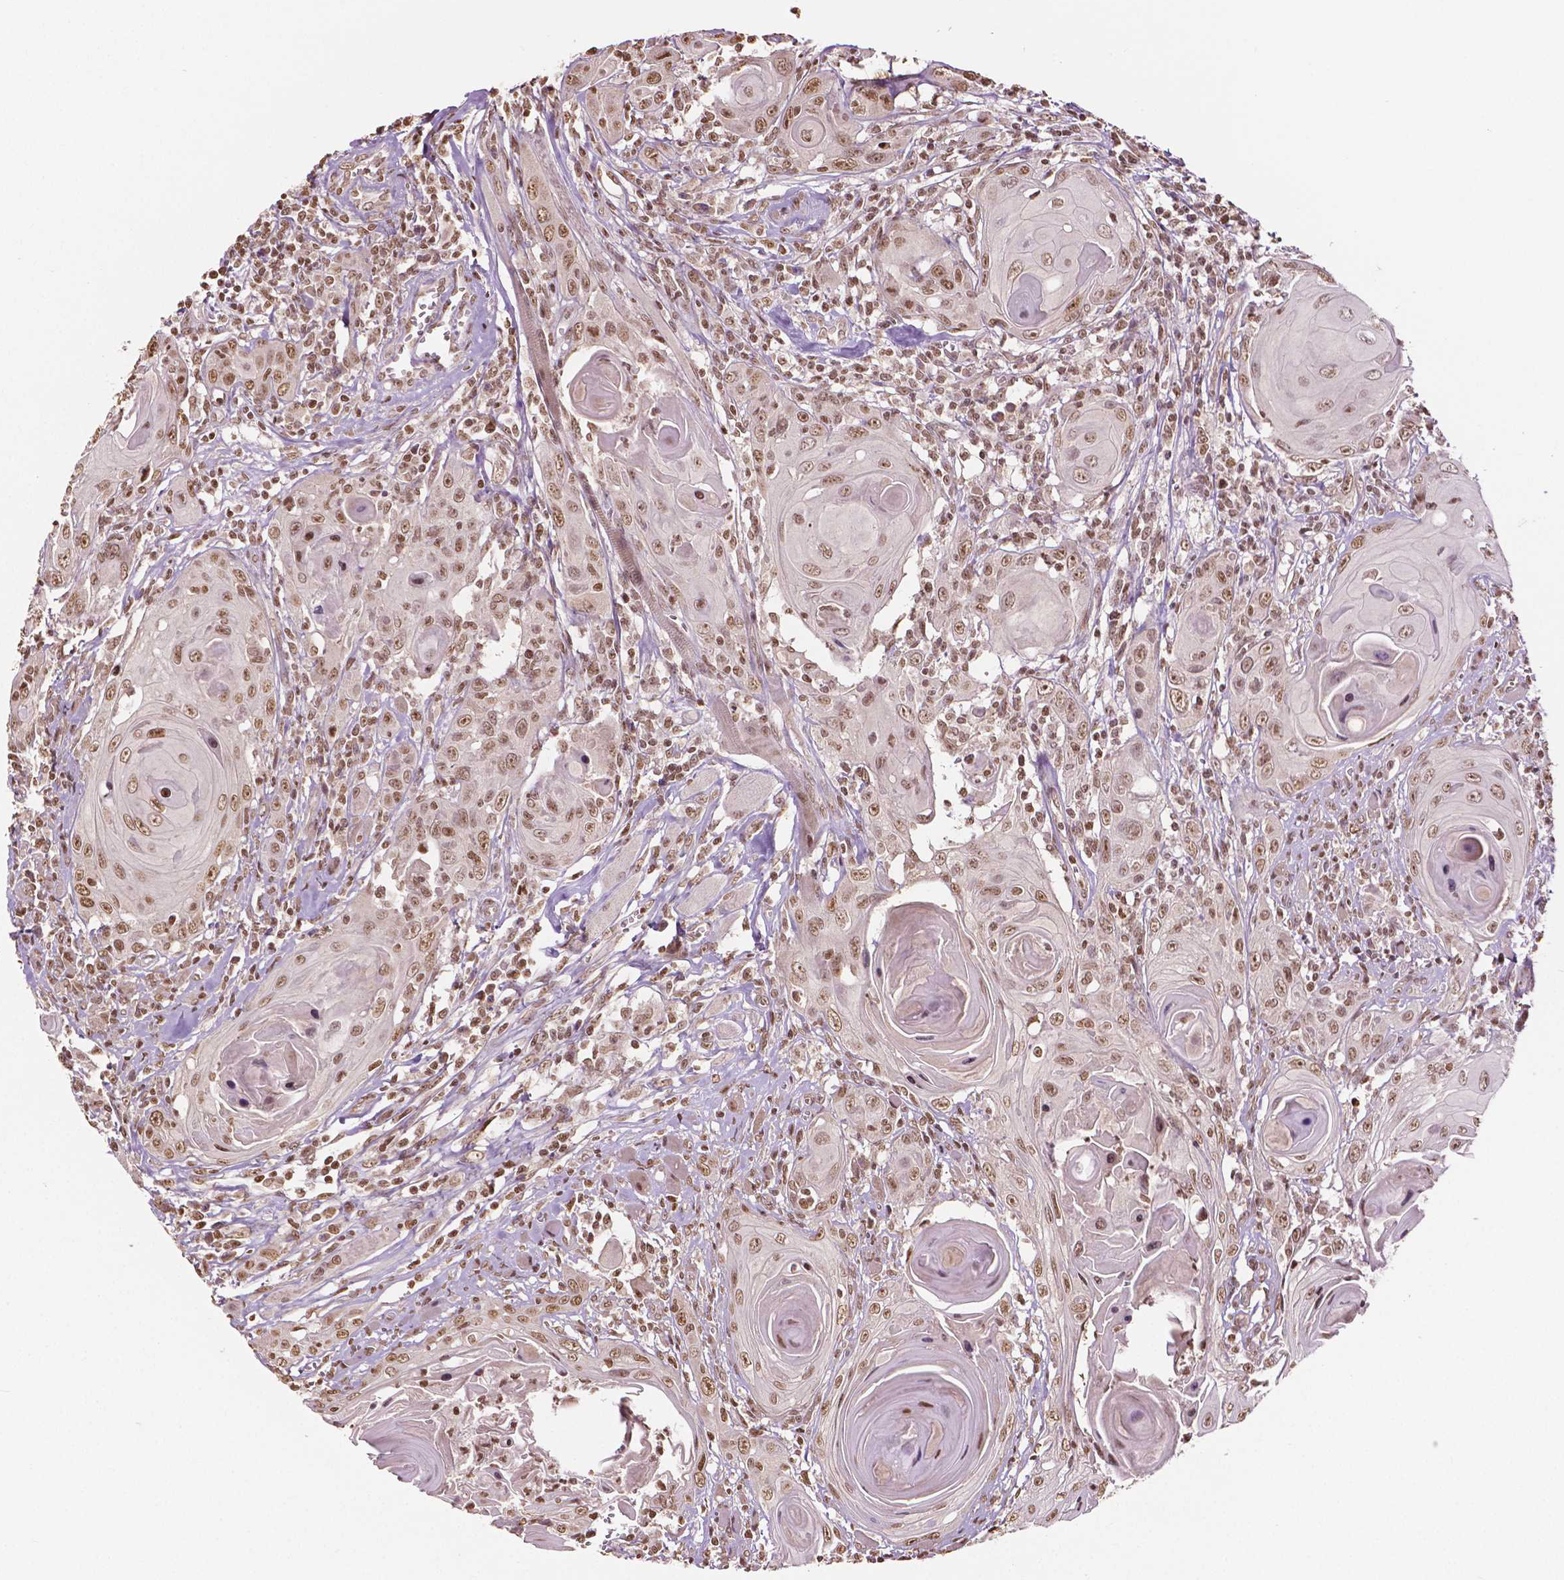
{"staining": {"intensity": "moderate", "quantity": ">75%", "location": "nuclear"}, "tissue": "head and neck cancer", "cell_type": "Tumor cells", "image_type": "cancer", "snomed": [{"axis": "morphology", "description": "Squamous cell carcinoma, NOS"}, {"axis": "topography", "description": "Head-Neck"}], "caption": "Protein expression analysis of squamous cell carcinoma (head and neck) reveals moderate nuclear expression in approximately >75% of tumor cells. (Stains: DAB (3,3'-diaminobenzidine) in brown, nuclei in blue, Microscopy: brightfield microscopy at high magnification).", "gene": "DEK", "patient": {"sex": "female", "age": 80}}